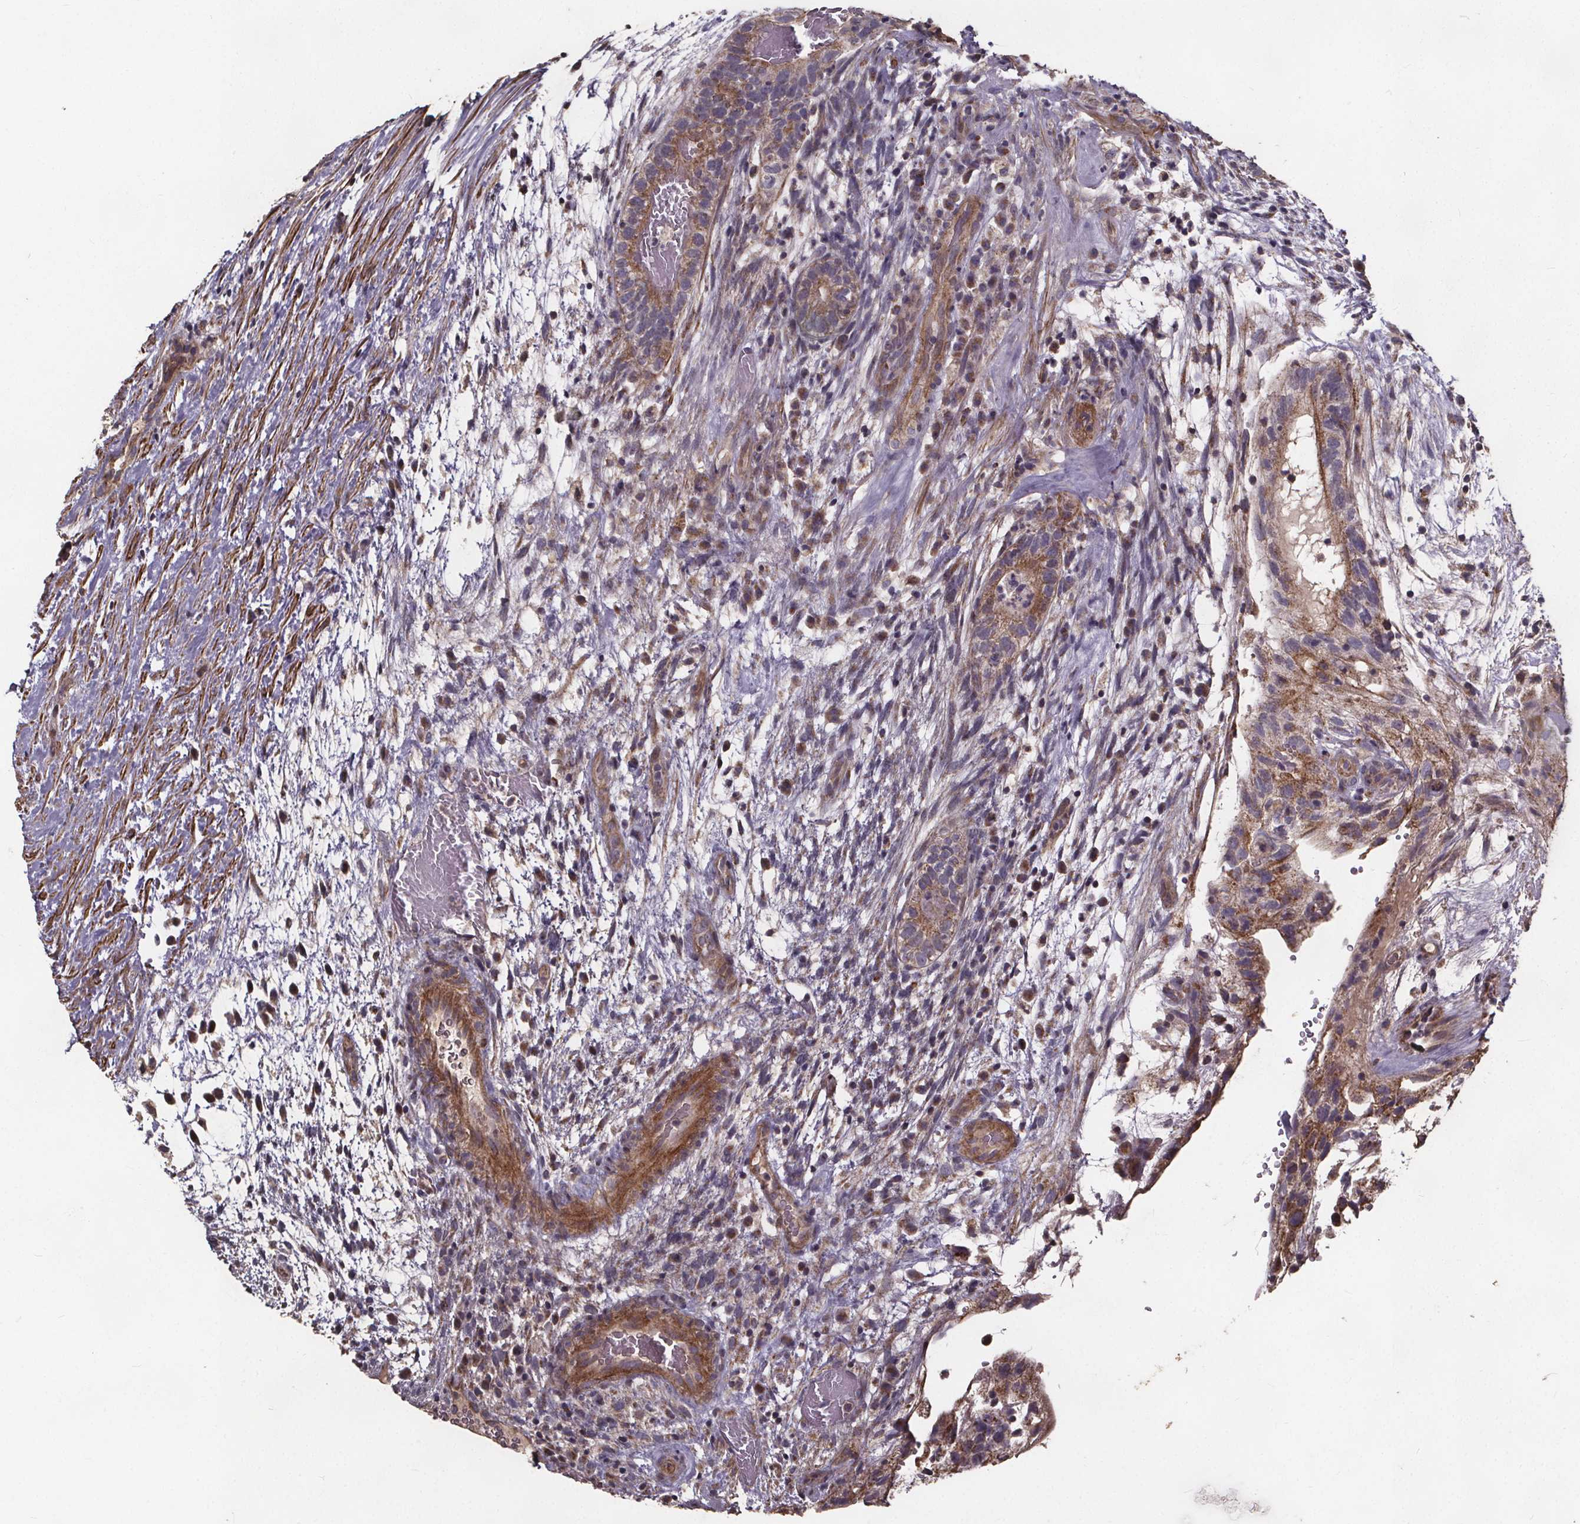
{"staining": {"intensity": "moderate", "quantity": ">75%", "location": "cytoplasmic/membranous"}, "tissue": "testis cancer", "cell_type": "Tumor cells", "image_type": "cancer", "snomed": [{"axis": "morphology", "description": "Normal tissue, NOS"}, {"axis": "morphology", "description": "Carcinoma, Embryonal, NOS"}, {"axis": "topography", "description": "Testis"}], "caption": "A micrograph of human testis cancer (embryonal carcinoma) stained for a protein shows moderate cytoplasmic/membranous brown staining in tumor cells. The staining is performed using DAB brown chromogen to label protein expression. The nuclei are counter-stained blue using hematoxylin.", "gene": "YME1L1", "patient": {"sex": "male", "age": 32}}